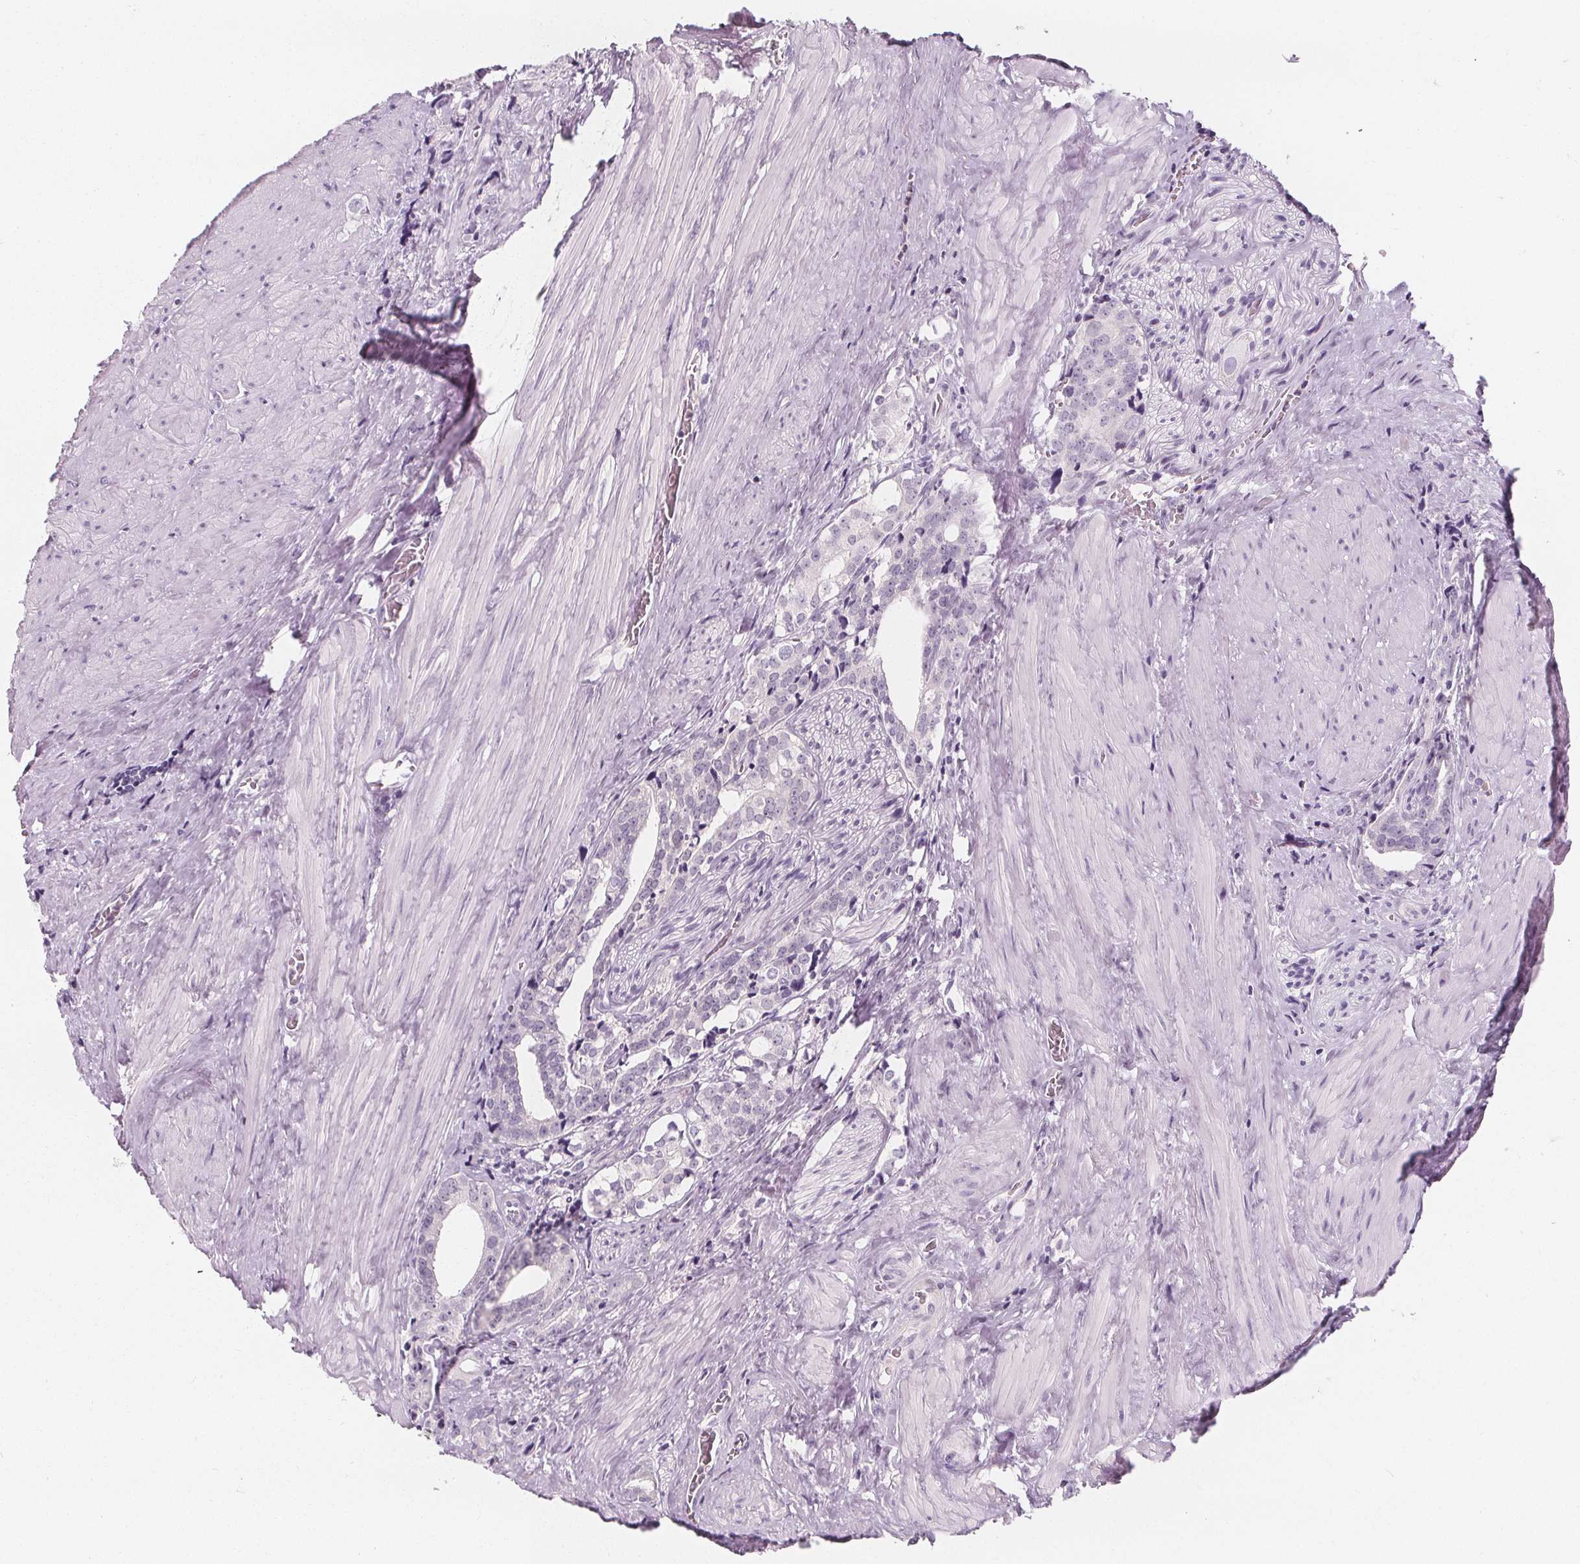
{"staining": {"intensity": "negative", "quantity": "none", "location": "none"}, "tissue": "prostate cancer", "cell_type": "Tumor cells", "image_type": "cancer", "snomed": [{"axis": "morphology", "description": "Adenocarcinoma, NOS"}, {"axis": "topography", "description": "Prostate and seminal vesicle, NOS"}], "caption": "Tumor cells show no significant expression in prostate cancer.", "gene": "UGP2", "patient": {"sex": "male", "age": 63}}